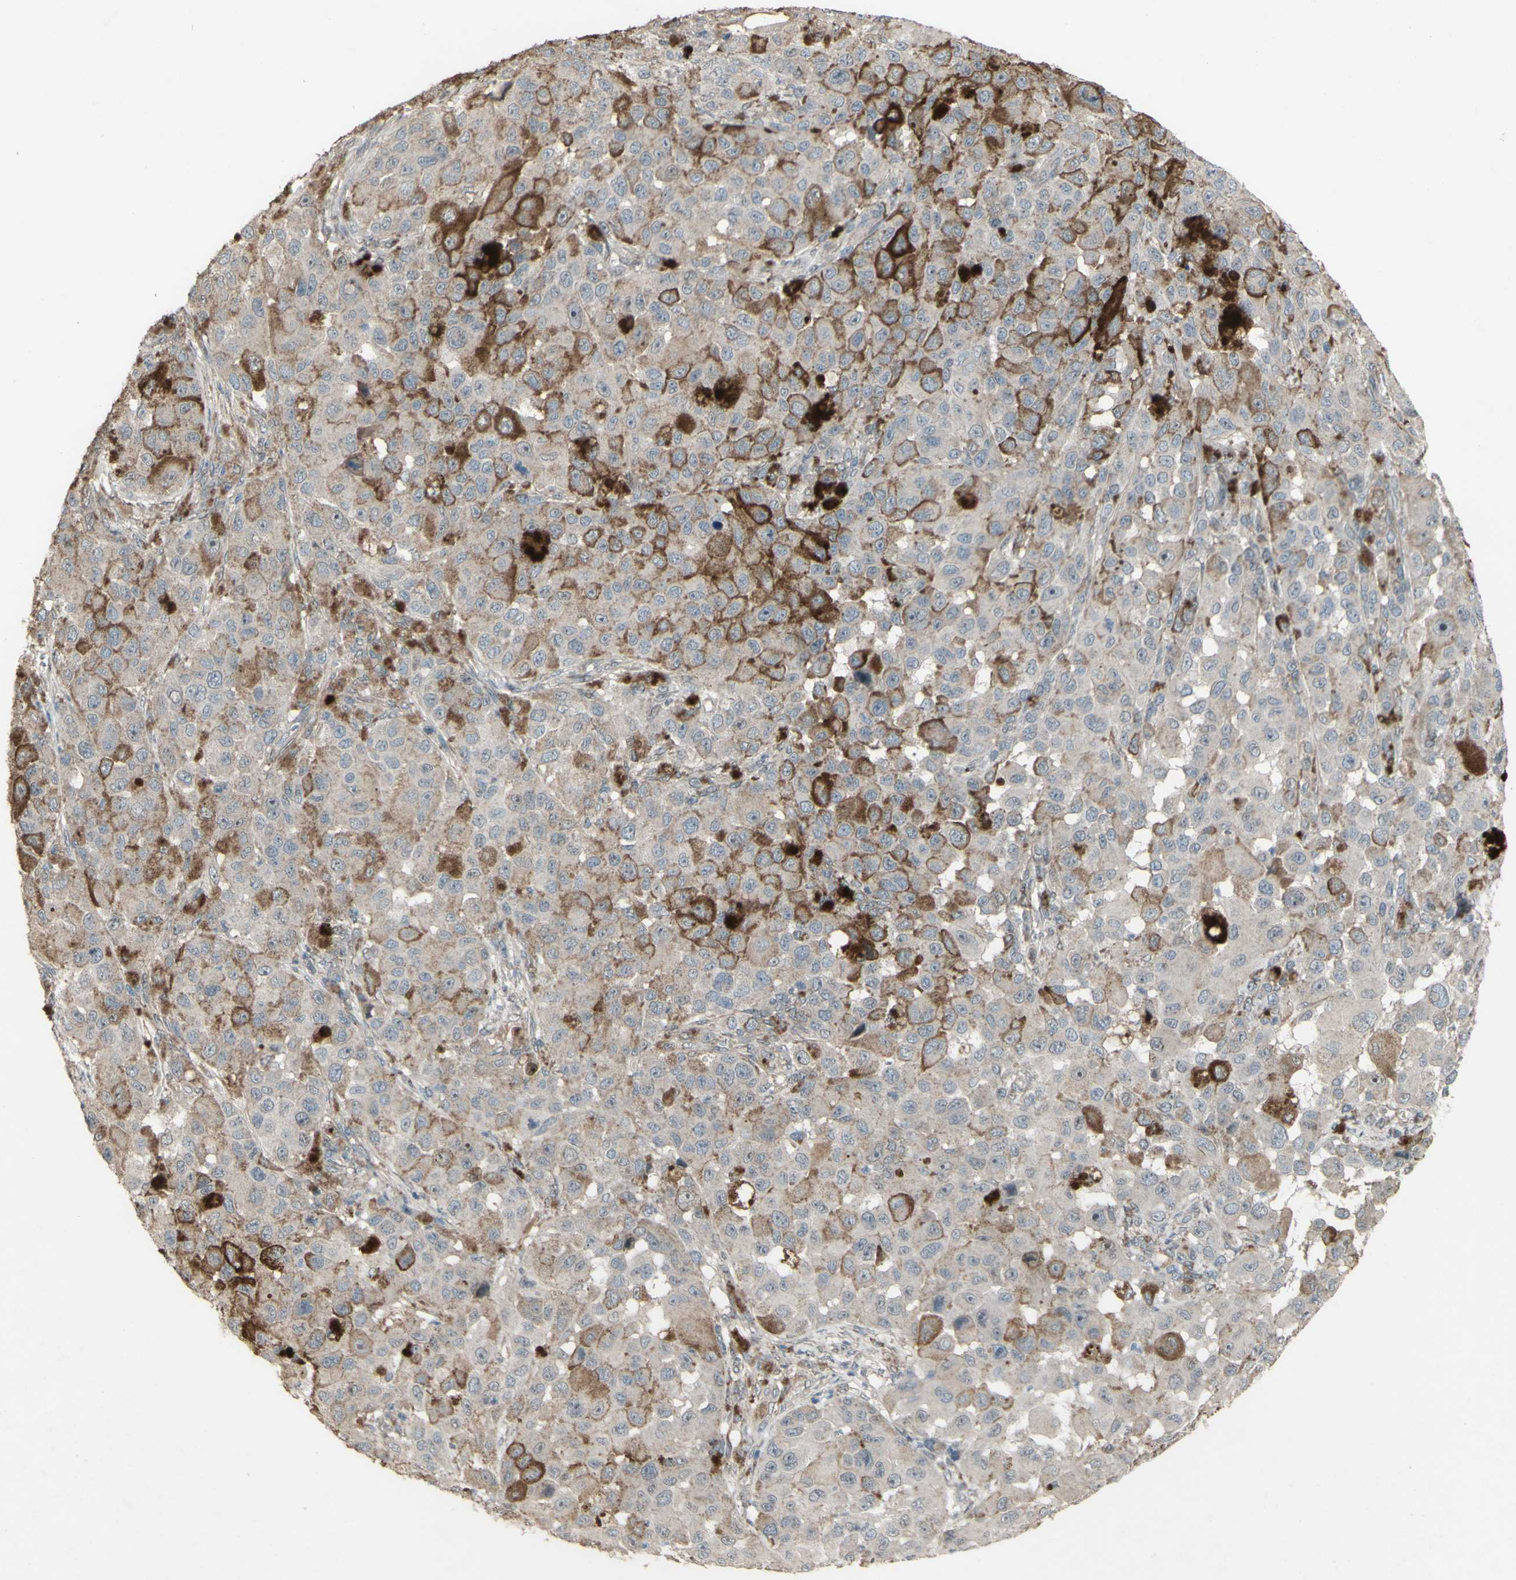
{"staining": {"intensity": "weak", "quantity": ">75%", "location": "cytoplasmic/membranous"}, "tissue": "melanoma", "cell_type": "Tumor cells", "image_type": "cancer", "snomed": [{"axis": "morphology", "description": "Malignant melanoma, NOS"}, {"axis": "topography", "description": "Skin"}], "caption": "About >75% of tumor cells in human malignant melanoma display weak cytoplasmic/membranous protein expression as visualized by brown immunohistochemical staining.", "gene": "GRAMD1B", "patient": {"sex": "male", "age": 96}}